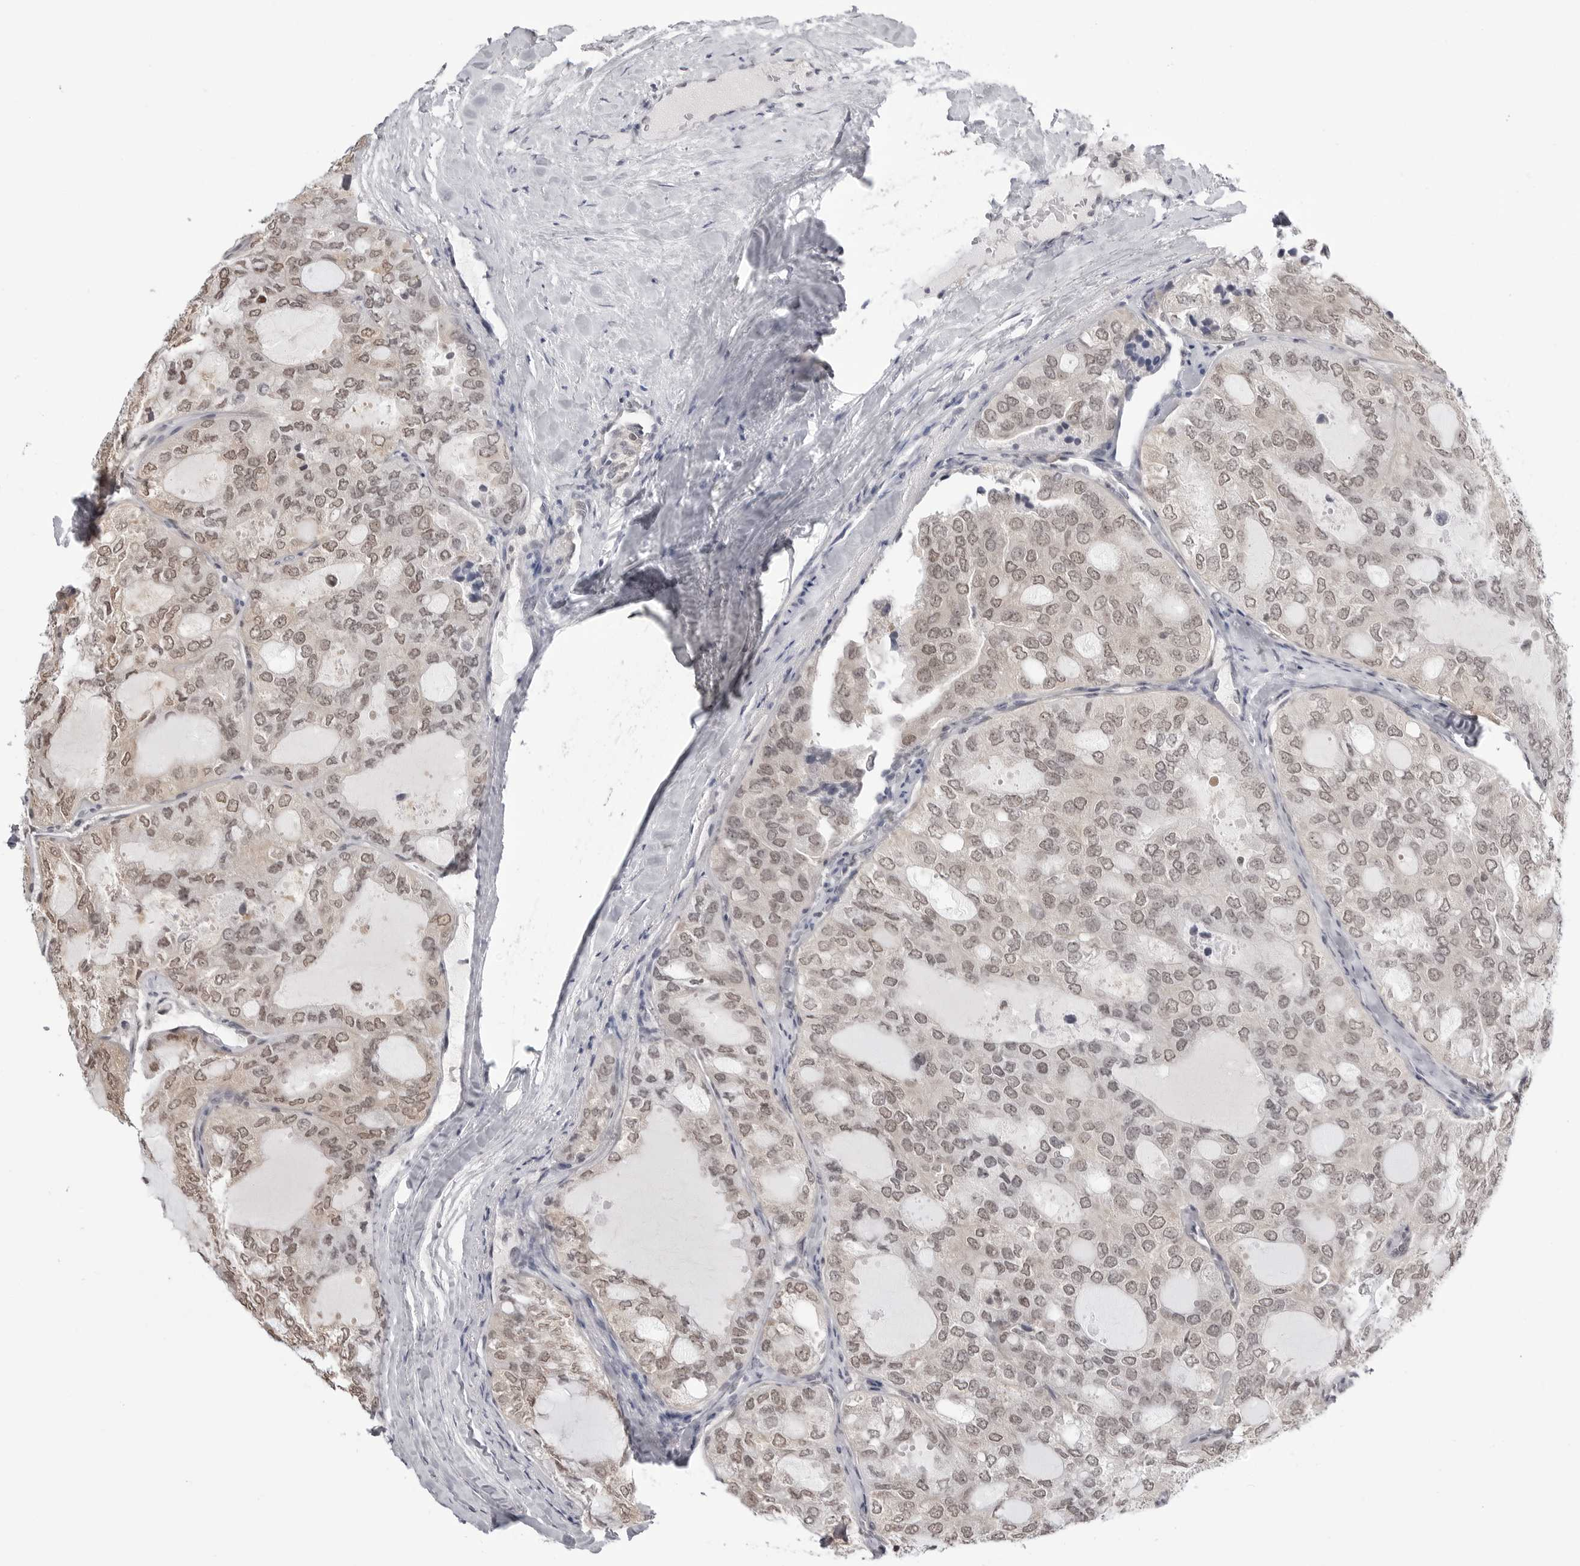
{"staining": {"intensity": "weak", "quantity": ">75%", "location": "nuclear"}, "tissue": "thyroid cancer", "cell_type": "Tumor cells", "image_type": "cancer", "snomed": [{"axis": "morphology", "description": "Follicular adenoma carcinoma, NOS"}, {"axis": "topography", "description": "Thyroid gland"}], "caption": "Weak nuclear staining for a protein is appreciated in approximately >75% of tumor cells of thyroid cancer using immunohistochemistry (IHC).", "gene": "YWHAG", "patient": {"sex": "male", "age": 75}}